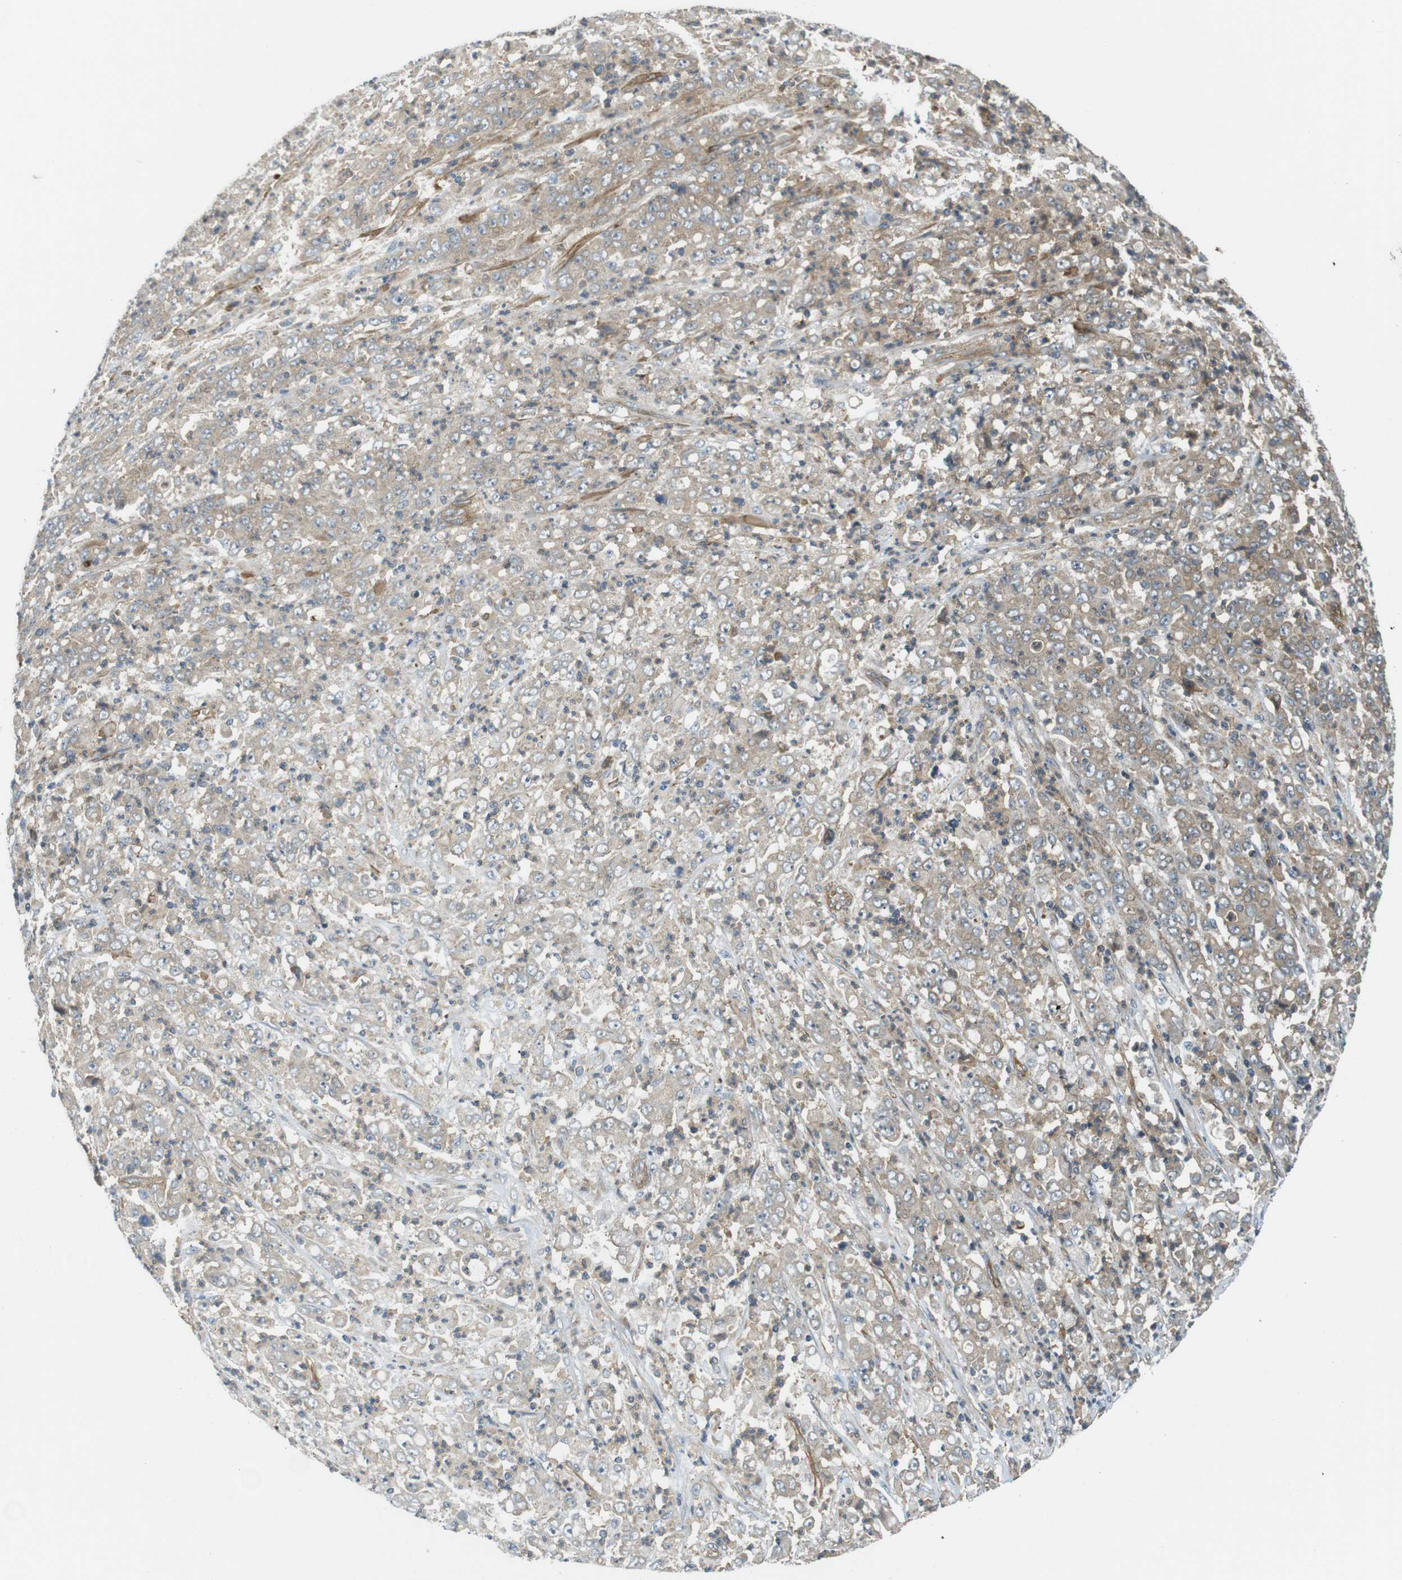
{"staining": {"intensity": "weak", "quantity": ">75%", "location": "cytoplasmic/membranous"}, "tissue": "stomach cancer", "cell_type": "Tumor cells", "image_type": "cancer", "snomed": [{"axis": "morphology", "description": "Adenocarcinoma, NOS"}, {"axis": "topography", "description": "Stomach, lower"}], "caption": "Immunohistochemistry micrograph of neoplastic tissue: human stomach cancer stained using IHC reveals low levels of weak protein expression localized specifically in the cytoplasmic/membranous of tumor cells, appearing as a cytoplasmic/membranous brown color.", "gene": "TSC1", "patient": {"sex": "female", "age": 71}}